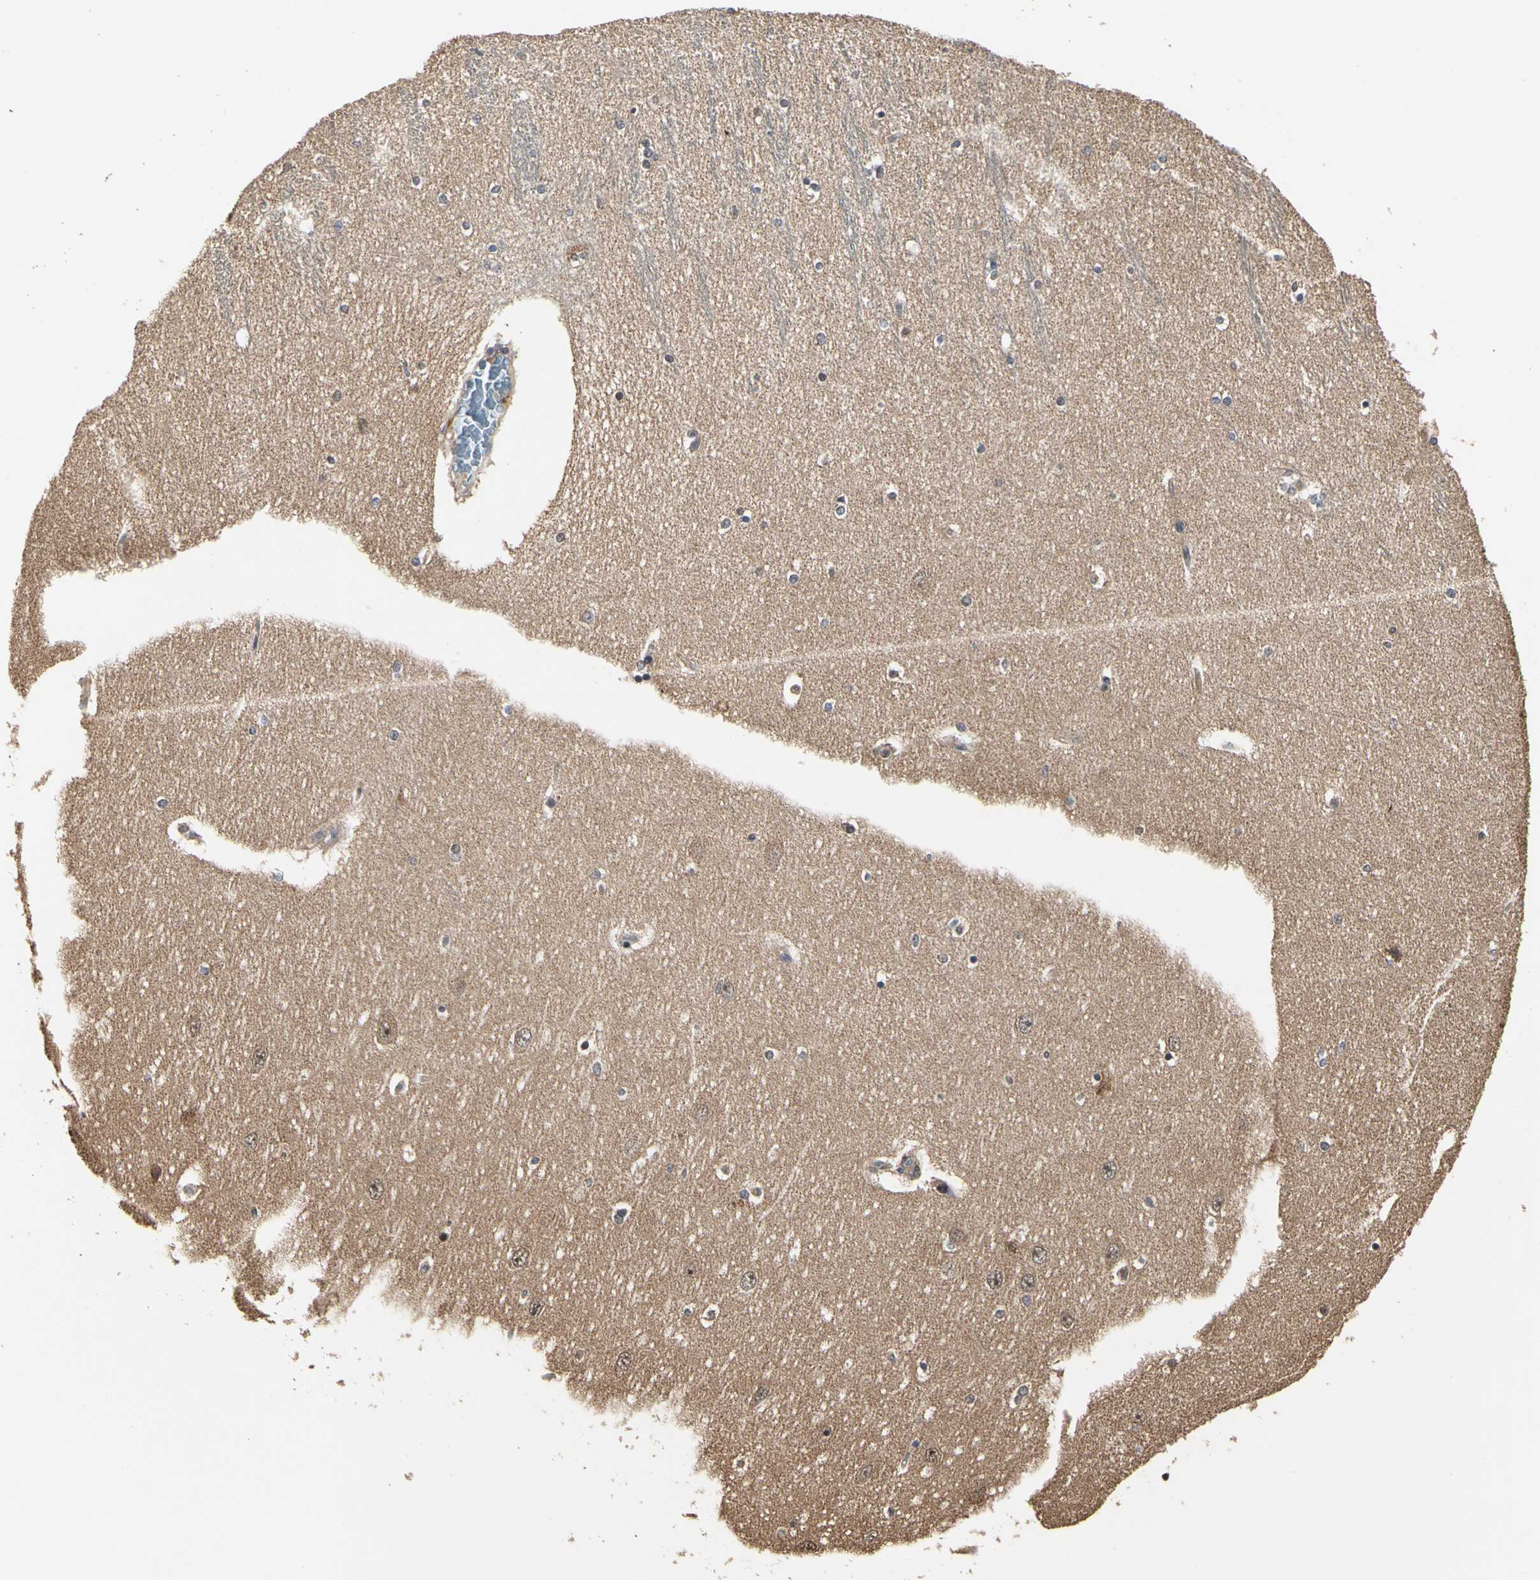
{"staining": {"intensity": "weak", "quantity": "25%-75%", "location": "cytoplasmic/membranous"}, "tissue": "hippocampus", "cell_type": "Glial cells", "image_type": "normal", "snomed": [{"axis": "morphology", "description": "Normal tissue, NOS"}, {"axis": "topography", "description": "Hippocampus"}], "caption": "IHC photomicrograph of normal hippocampus: human hippocampus stained using immunohistochemistry (IHC) shows low levels of weak protein expression localized specifically in the cytoplasmic/membranous of glial cells, appearing as a cytoplasmic/membranous brown color.", "gene": "TAOK1", "patient": {"sex": "female", "age": 54}}